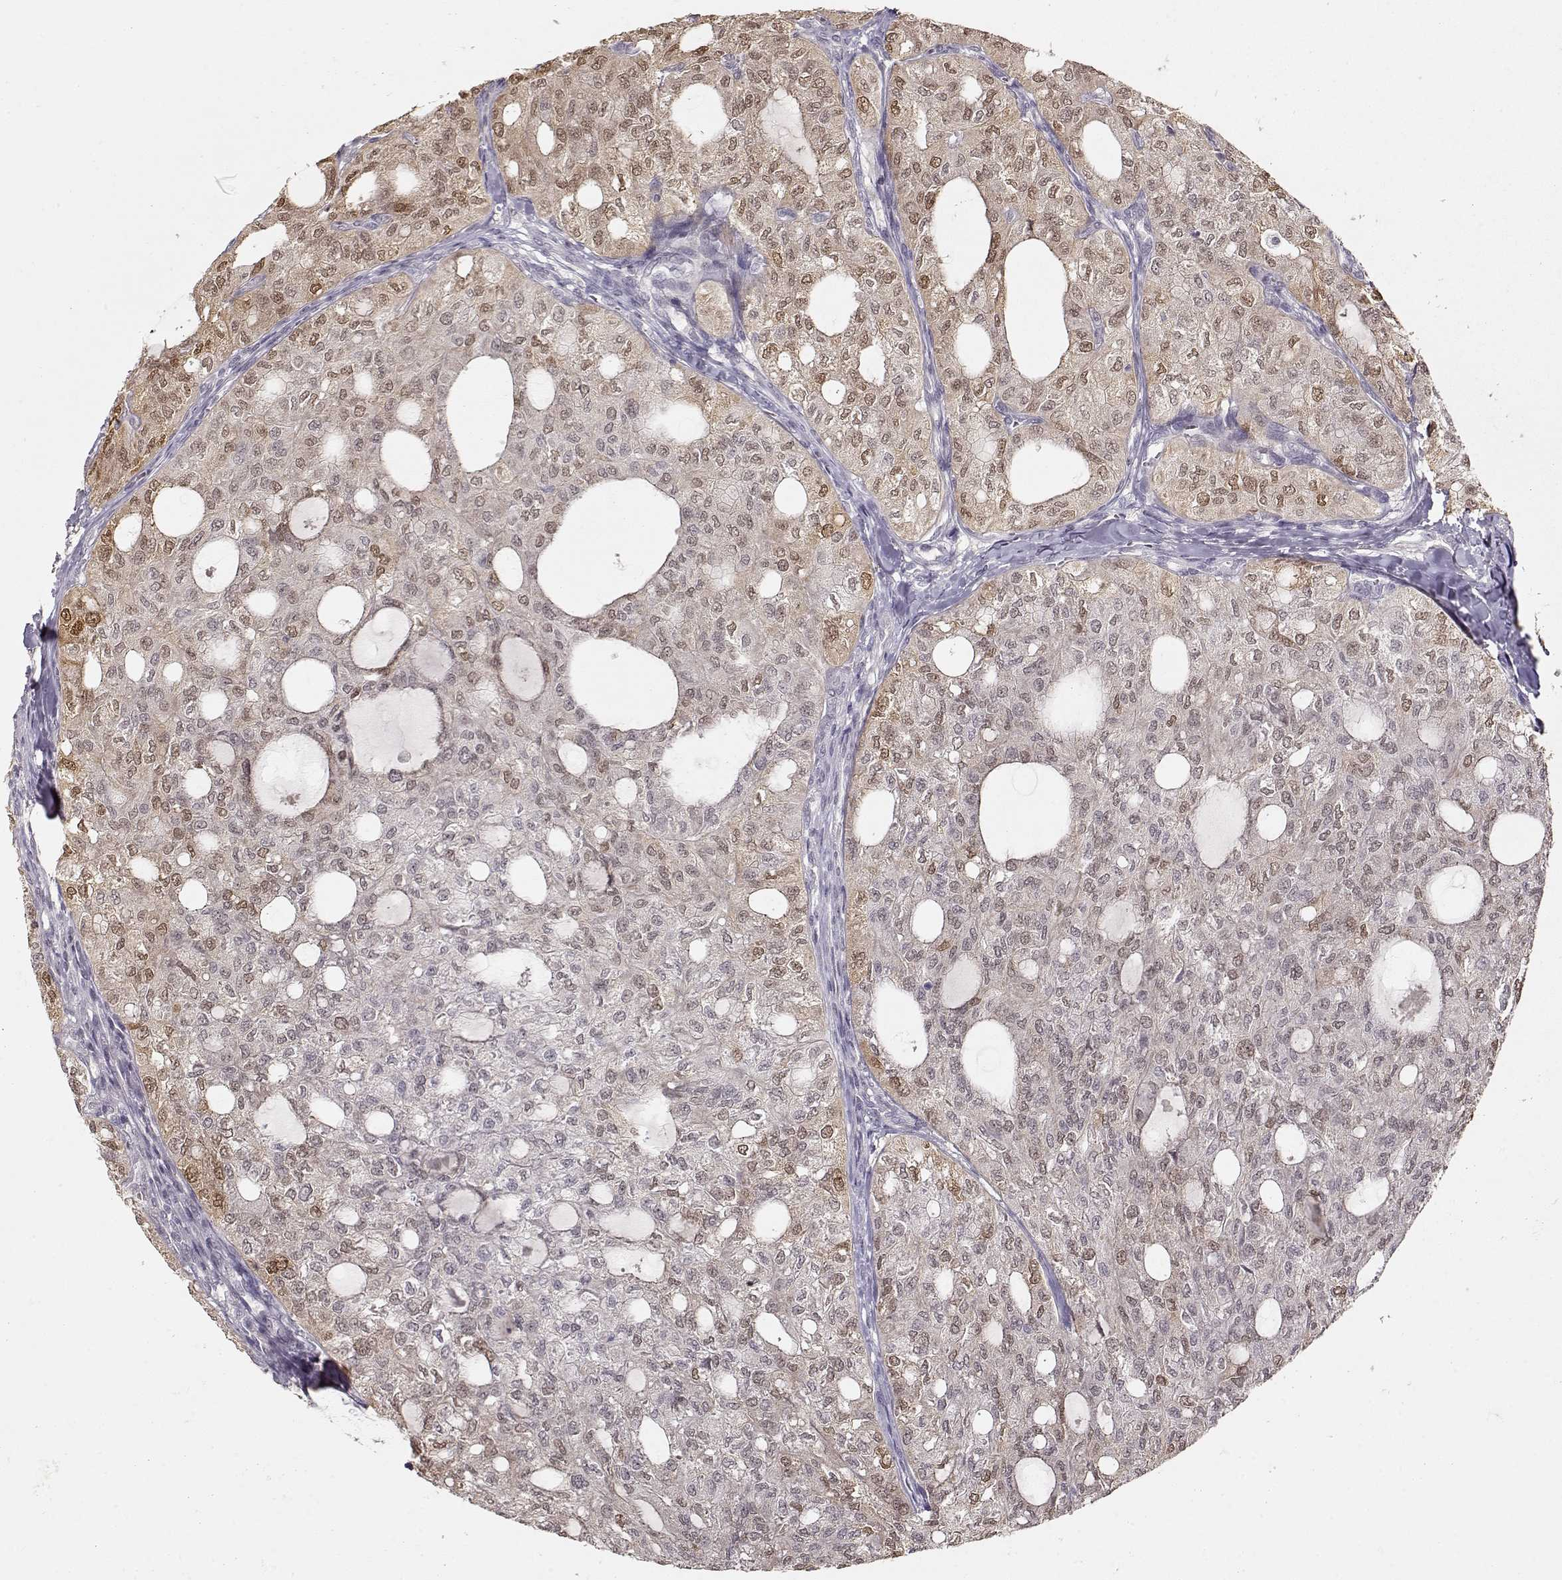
{"staining": {"intensity": "weak", "quantity": "<25%", "location": "cytoplasmic/membranous,nuclear"}, "tissue": "thyroid cancer", "cell_type": "Tumor cells", "image_type": "cancer", "snomed": [{"axis": "morphology", "description": "Follicular adenoma carcinoma, NOS"}, {"axis": "topography", "description": "Thyroid gland"}], "caption": "IHC micrograph of human thyroid cancer stained for a protein (brown), which reveals no expression in tumor cells.", "gene": "S100B", "patient": {"sex": "male", "age": 75}}